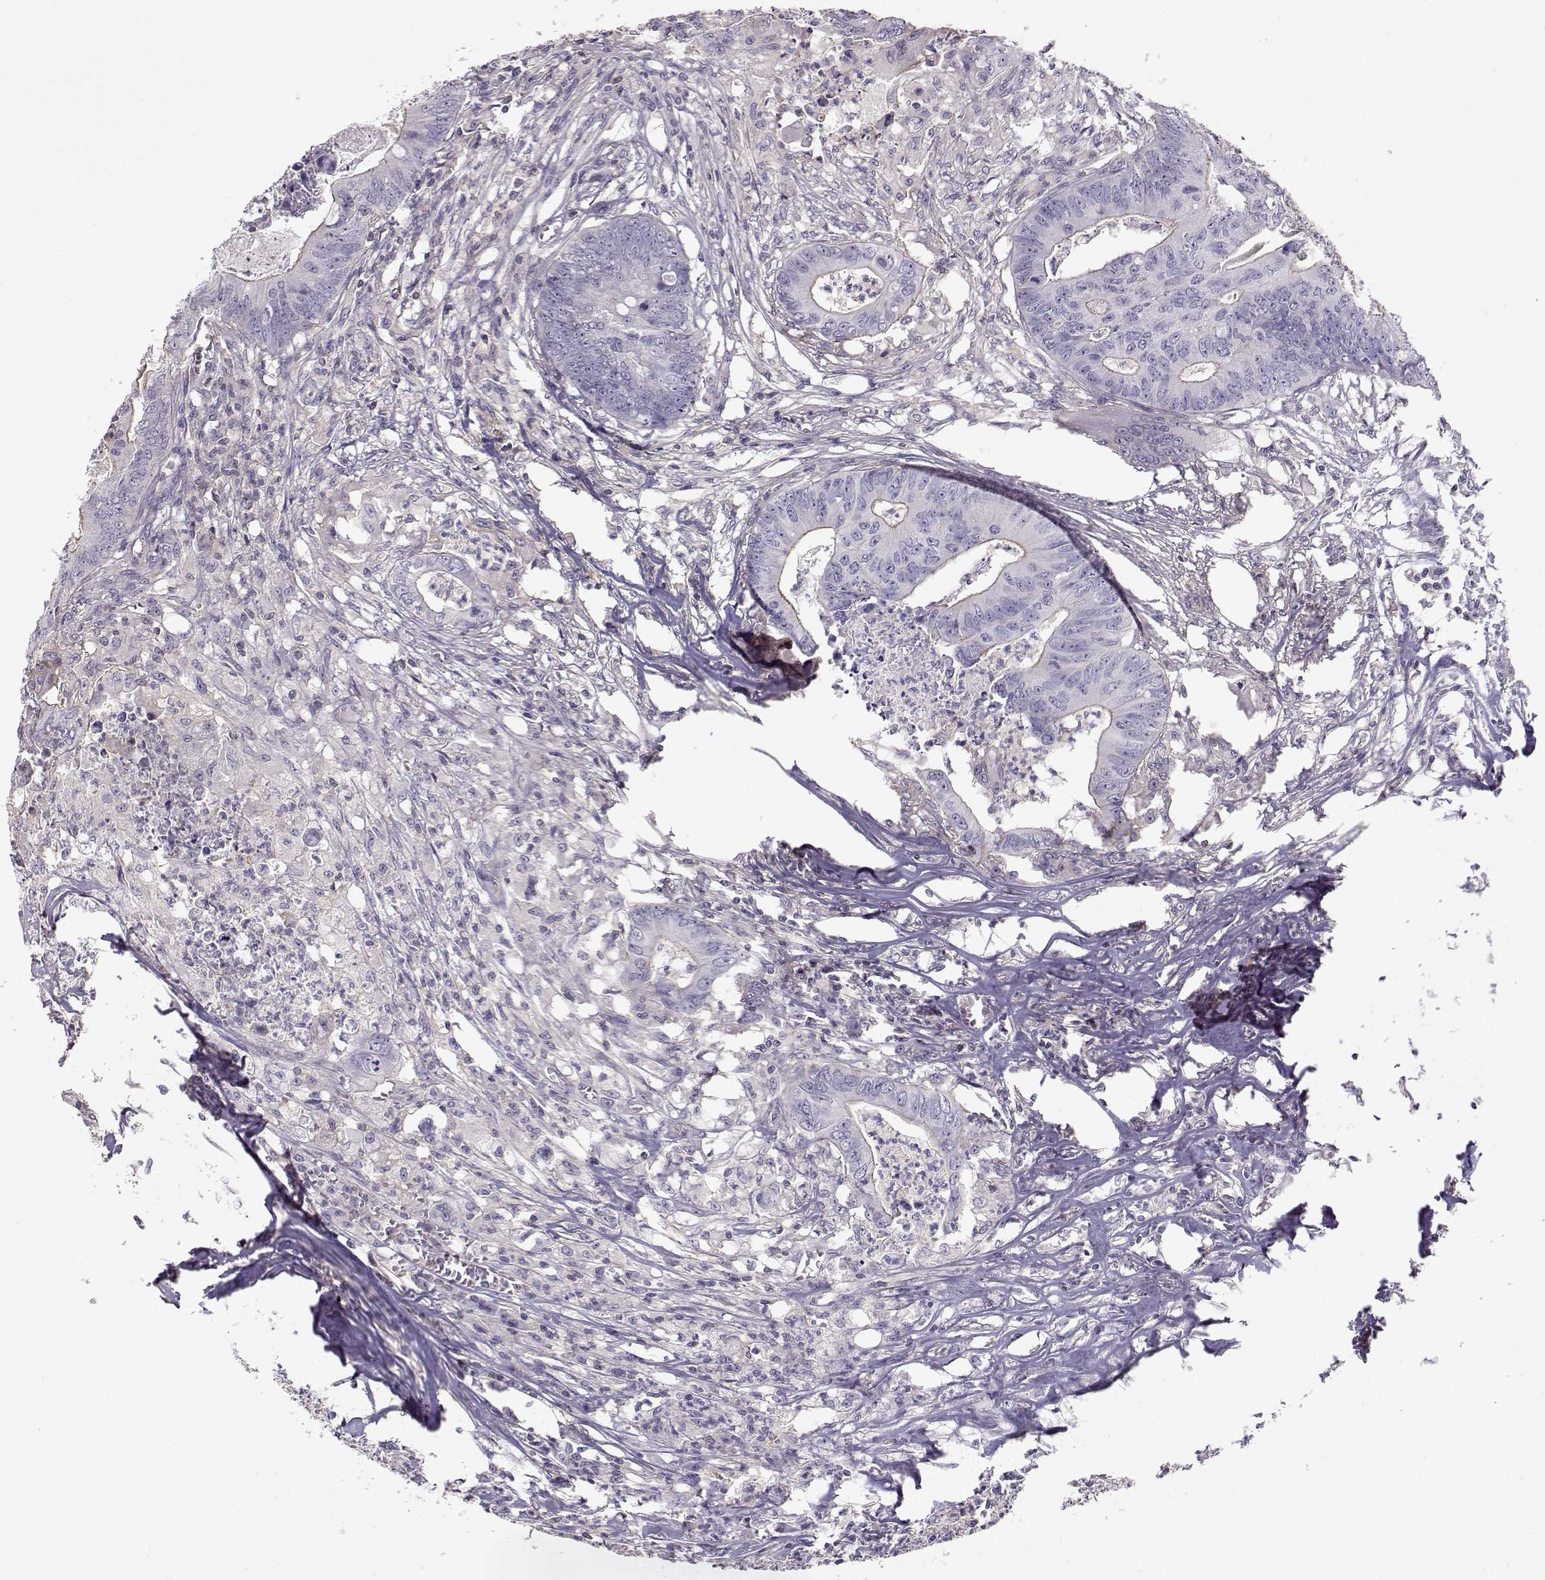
{"staining": {"intensity": "weak", "quantity": "<25%", "location": "cytoplasmic/membranous"}, "tissue": "colorectal cancer", "cell_type": "Tumor cells", "image_type": "cancer", "snomed": [{"axis": "morphology", "description": "Adenocarcinoma, NOS"}, {"axis": "topography", "description": "Colon"}], "caption": "Adenocarcinoma (colorectal) stained for a protein using immunohistochemistry (IHC) reveals no expression tumor cells.", "gene": "DAPL1", "patient": {"sex": "male", "age": 84}}